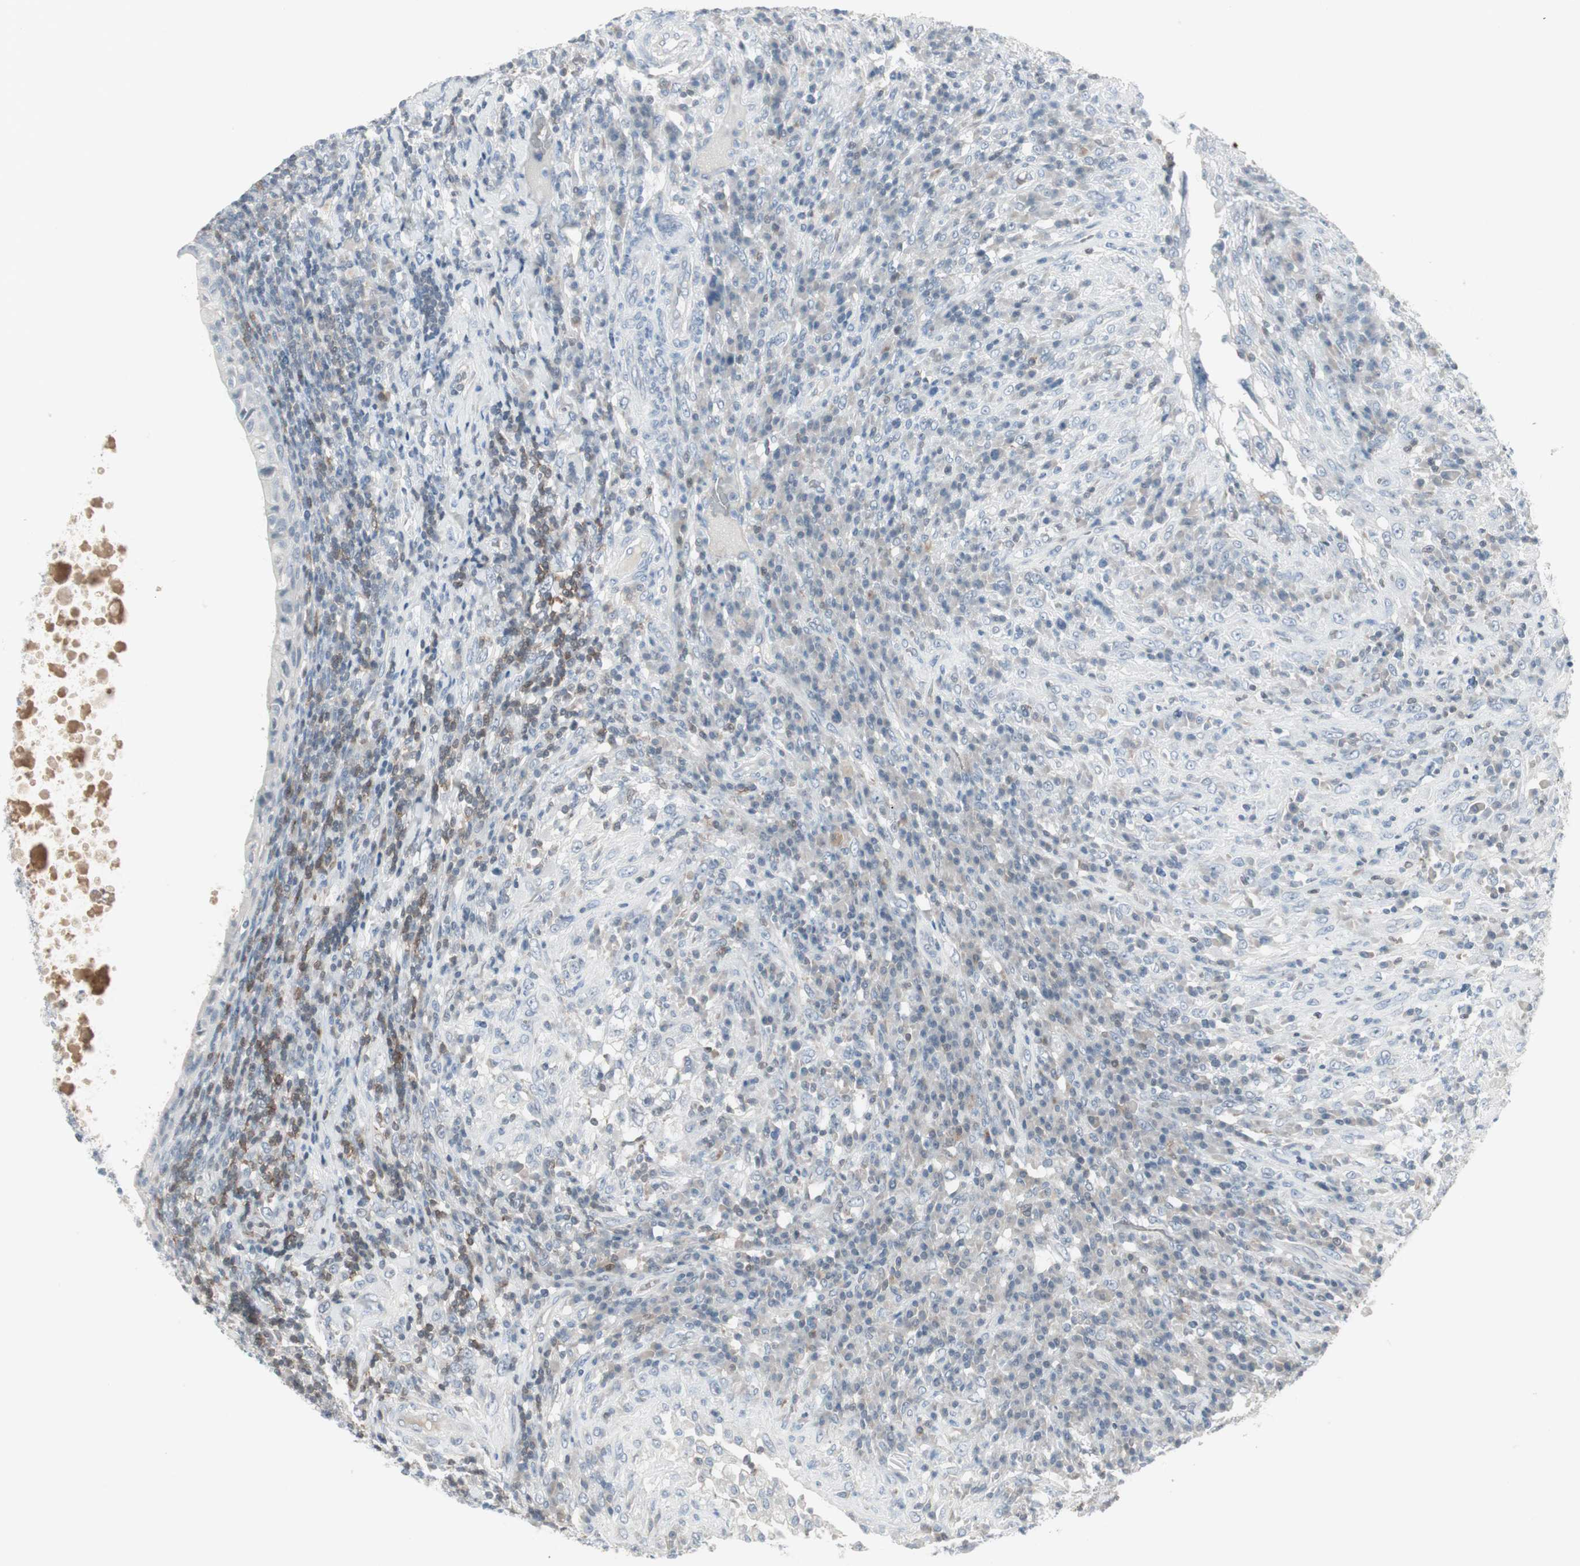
{"staining": {"intensity": "negative", "quantity": "none", "location": "none"}, "tissue": "testis cancer", "cell_type": "Tumor cells", "image_type": "cancer", "snomed": [{"axis": "morphology", "description": "Necrosis, NOS"}, {"axis": "morphology", "description": "Carcinoma, Embryonal, NOS"}, {"axis": "topography", "description": "Testis"}], "caption": "Tumor cells show no significant expression in testis embryonal carcinoma.", "gene": "MAP4K1", "patient": {"sex": "male", "age": 19}}